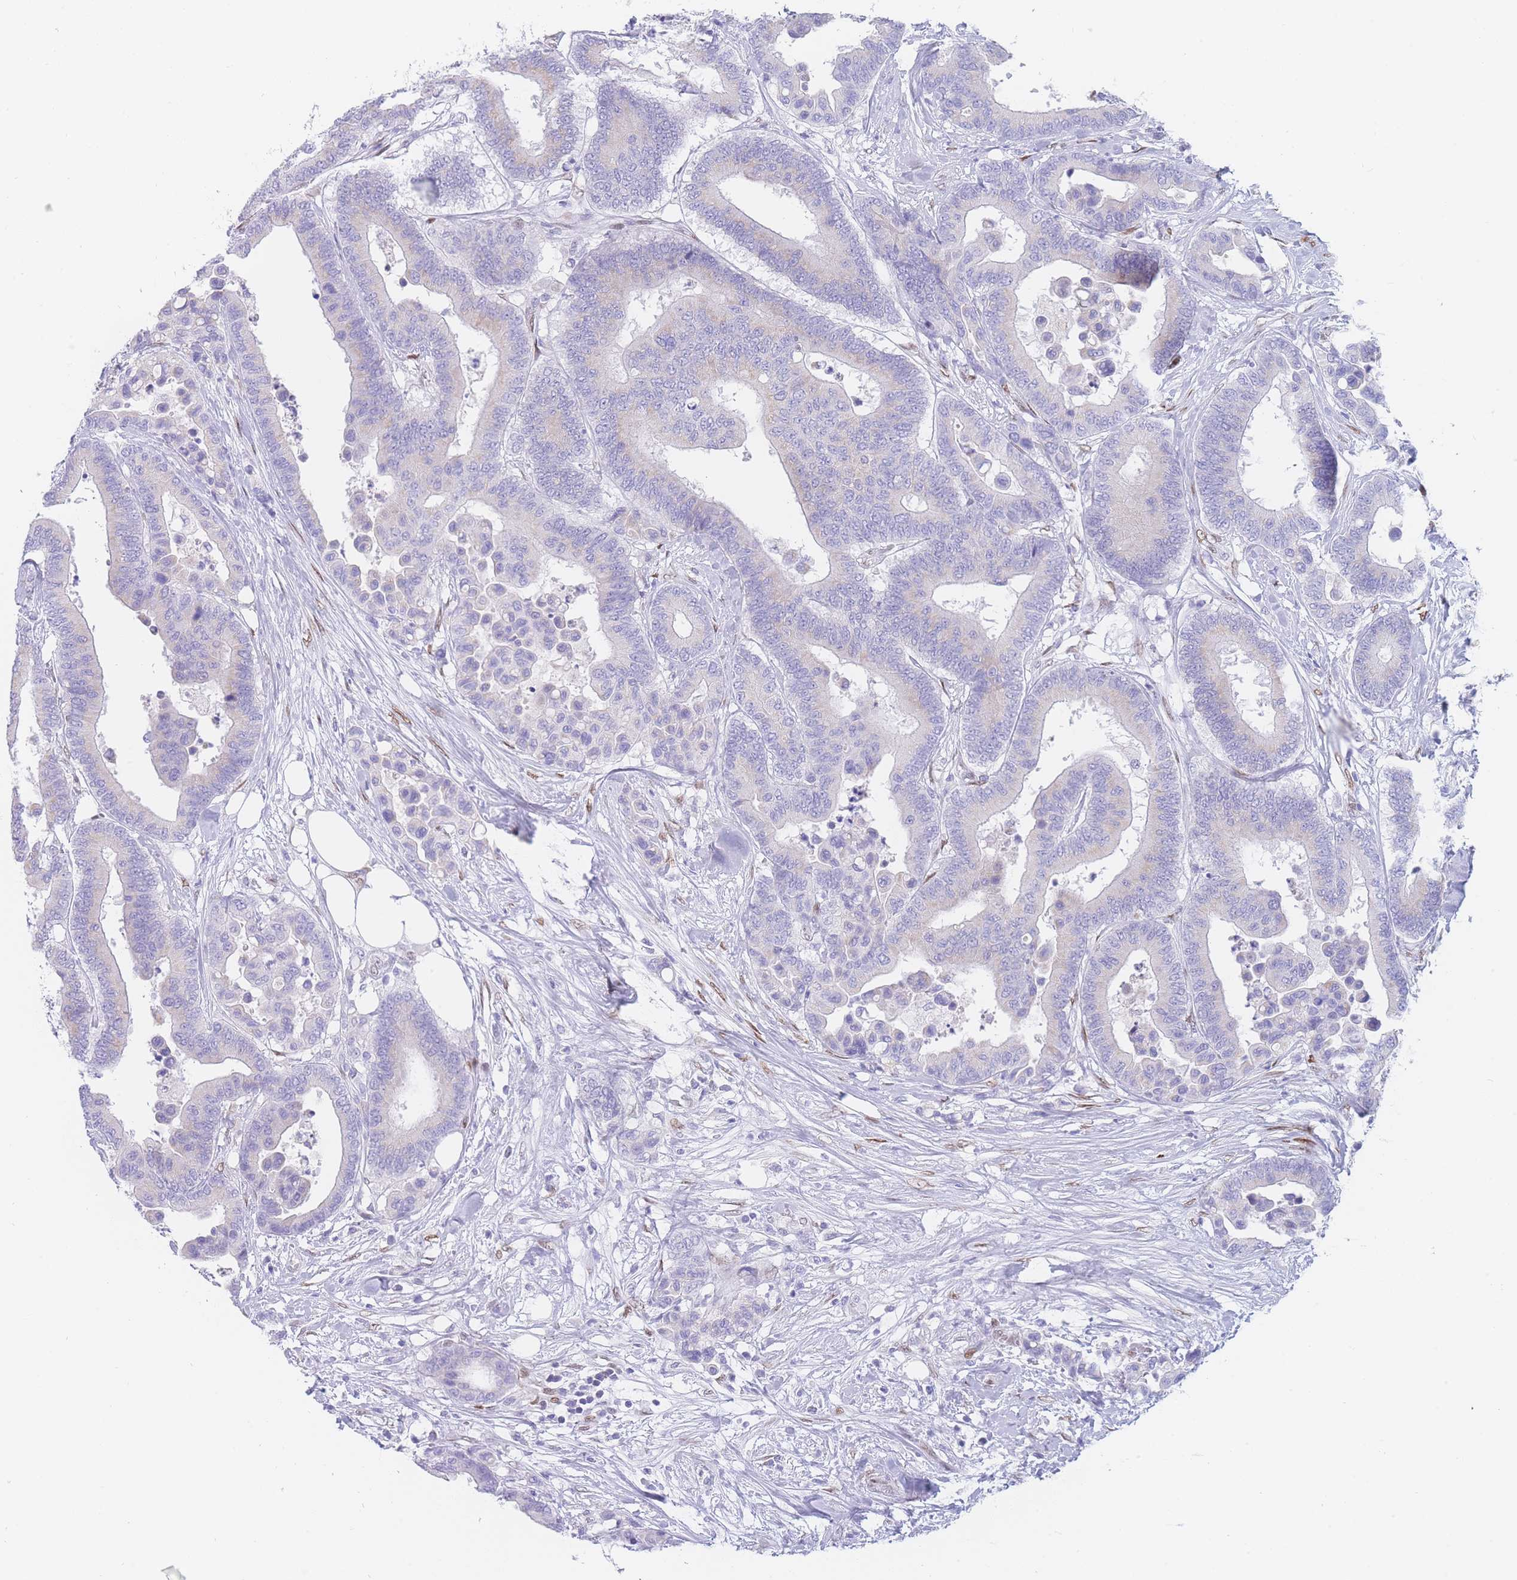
{"staining": {"intensity": "negative", "quantity": "none", "location": "none"}, "tissue": "colorectal cancer", "cell_type": "Tumor cells", "image_type": "cancer", "snomed": [{"axis": "morphology", "description": "Adenocarcinoma, NOS"}, {"axis": "topography", "description": "Colon"}], "caption": "Micrograph shows no significant protein positivity in tumor cells of colorectal cancer.", "gene": "PSMB5", "patient": {"sex": "male", "age": 82}}